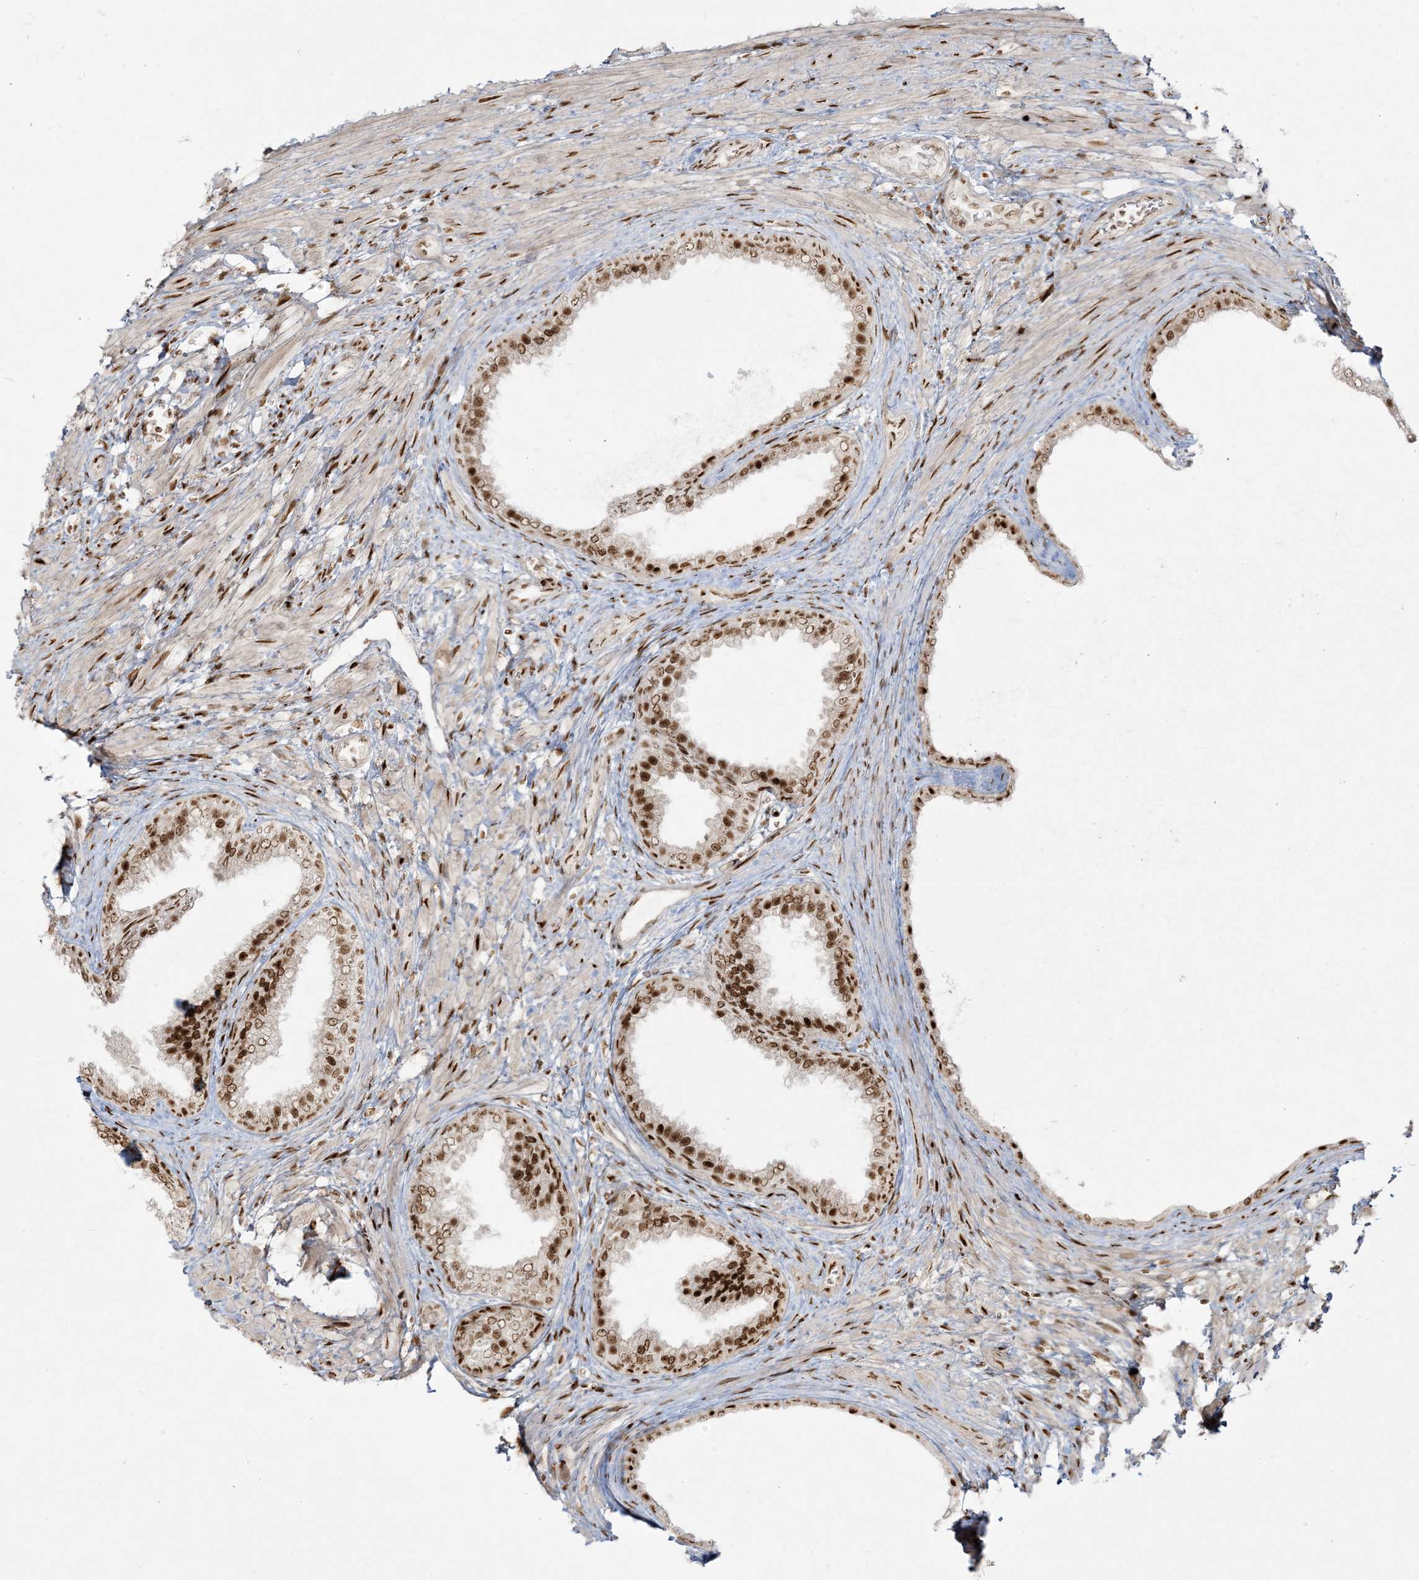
{"staining": {"intensity": "strong", "quantity": "25%-75%", "location": "nuclear"}, "tissue": "prostate", "cell_type": "Glandular cells", "image_type": "normal", "snomed": [{"axis": "morphology", "description": "Normal tissue, NOS"}, {"axis": "topography", "description": "Prostate"}], "caption": "Immunohistochemistry staining of benign prostate, which shows high levels of strong nuclear positivity in approximately 25%-75% of glandular cells indicating strong nuclear protein expression. The staining was performed using DAB (3,3'-diaminobenzidine) (brown) for protein detection and nuclei were counterstained in hematoxylin (blue).", "gene": "RBM10", "patient": {"sex": "male", "age": 76}}